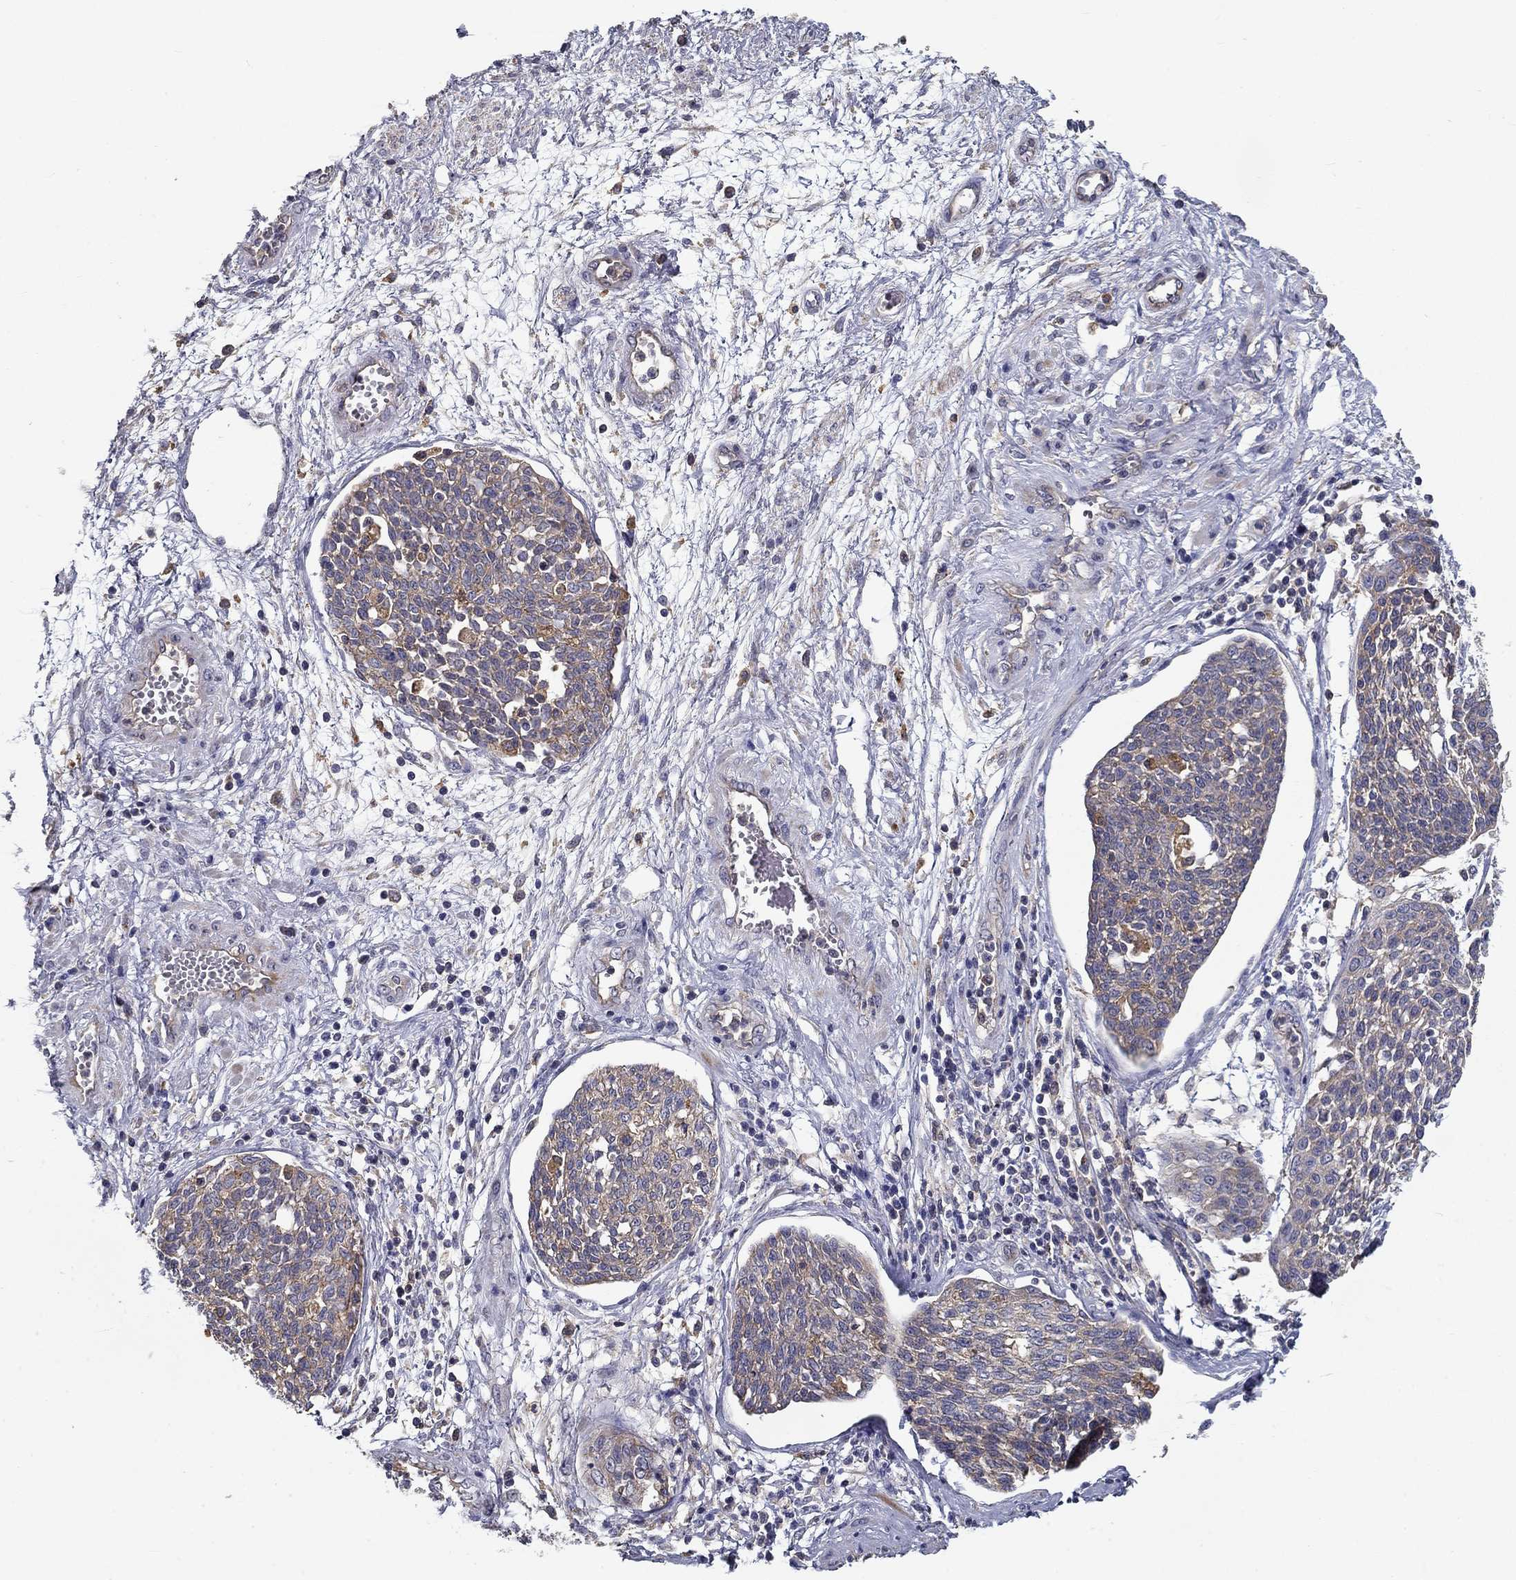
{"staining": {"intensity": "negative", "quantity": "none", "location": "none"}, "tissue": "cervical cancer", "cell_type": "Tumor cells", "image_type": "cancer", "snomed": [{"axis": "morphology", "description": "Squamous cell carcinoma, NOS"}, {"axis": "topography", "description": "Cervix"}], "caption": "Immunohistochemical staining of human cervical cancer (squamous cell carcinoma) demonstrates no significant staining in tumor cells.", "gene": "ALDH4A1", "patient": {"sex": "female", "age": 34}}